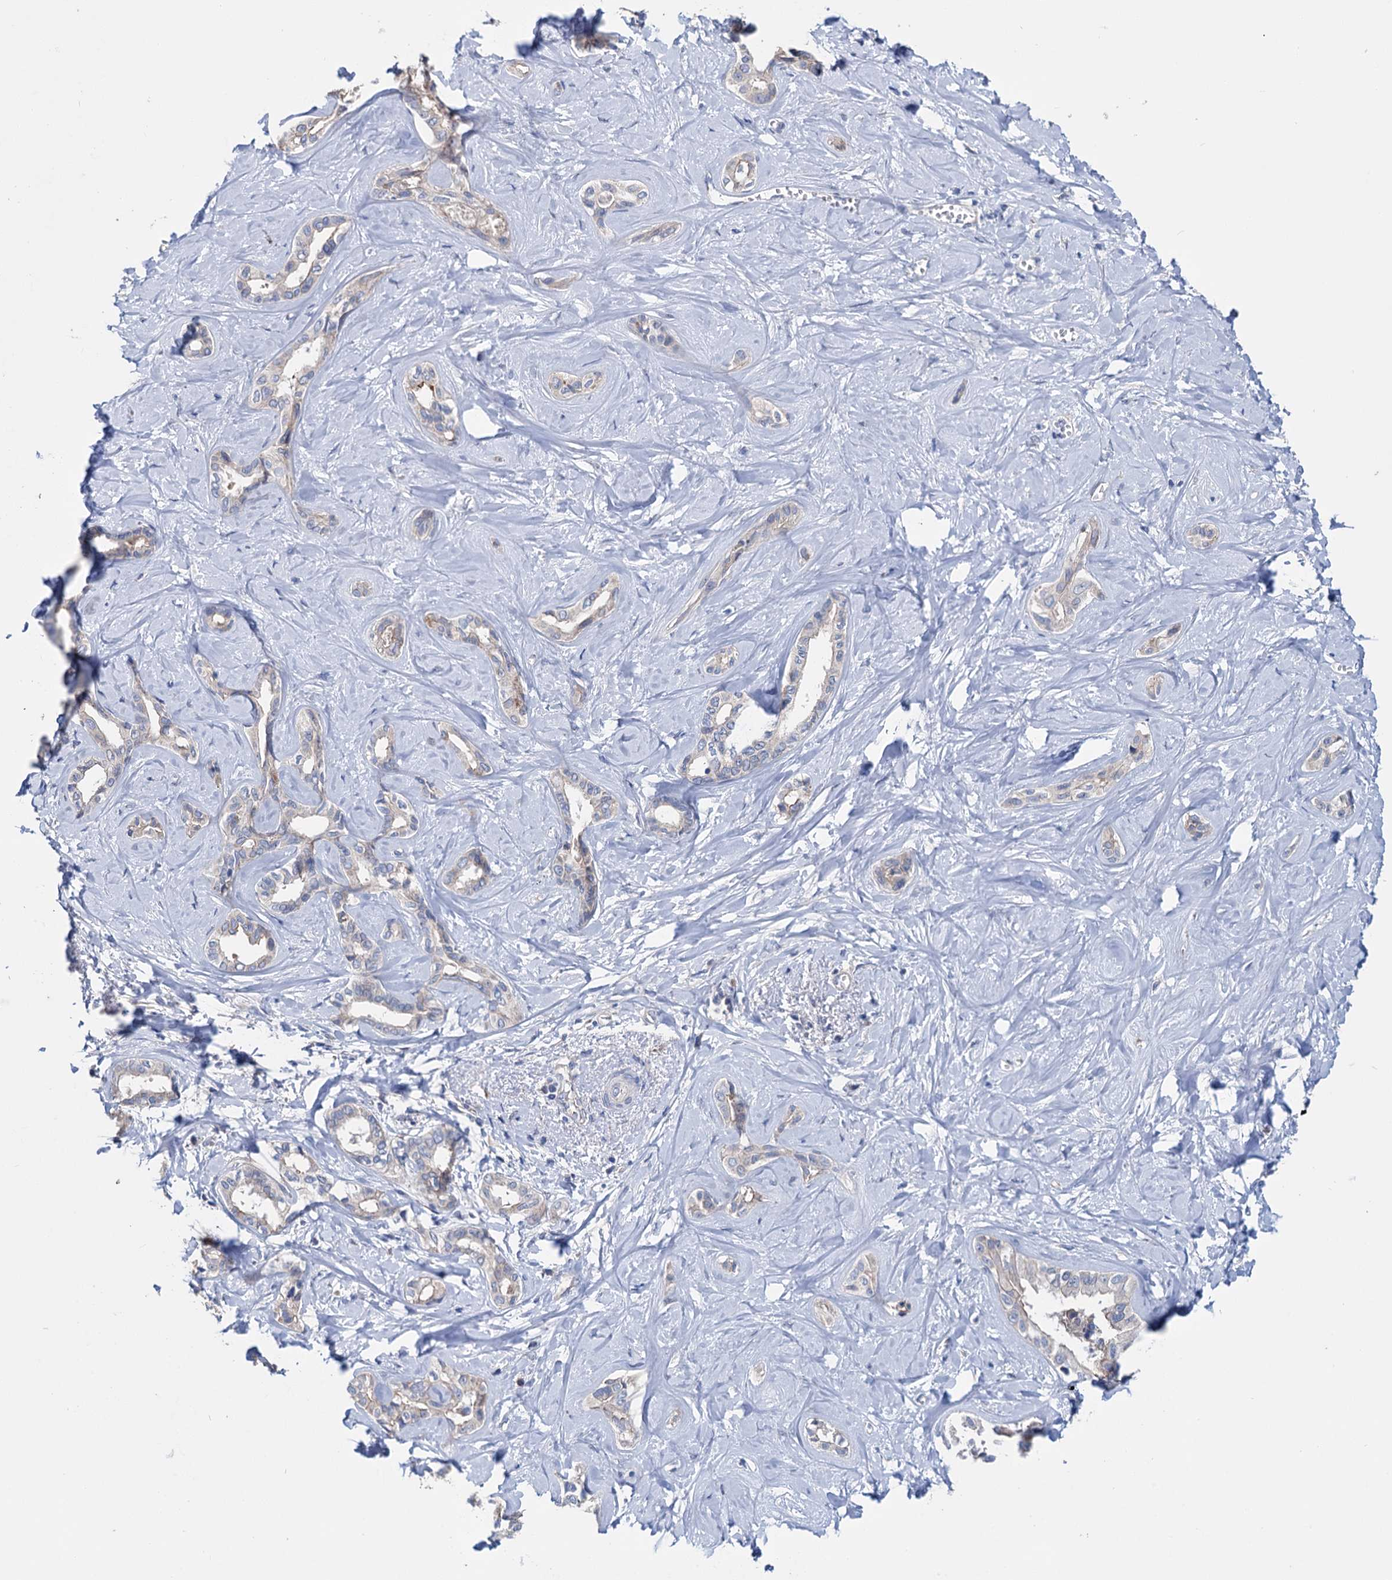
{"staining": {"intensity": "weak", "quantity": "<25%", "location": "cytoplasmic/membranous"}, "tissue": "liver cancer", "cell_type": "Tumor cells", "image_type": "cancer", "snomed": [{"axis": "morphology", "description": "Cholangiocarcinoma"}, {"axis": "topography", "description": "Liver"}], "caption": "Immunohistochemistry (IHC) image of cholangiocarcinoma (liver) stained for a protein (brown), which reveals no staining in tumor cells.", "gene": "EYA4", "patient": {"sex": "female", "age": 77}}